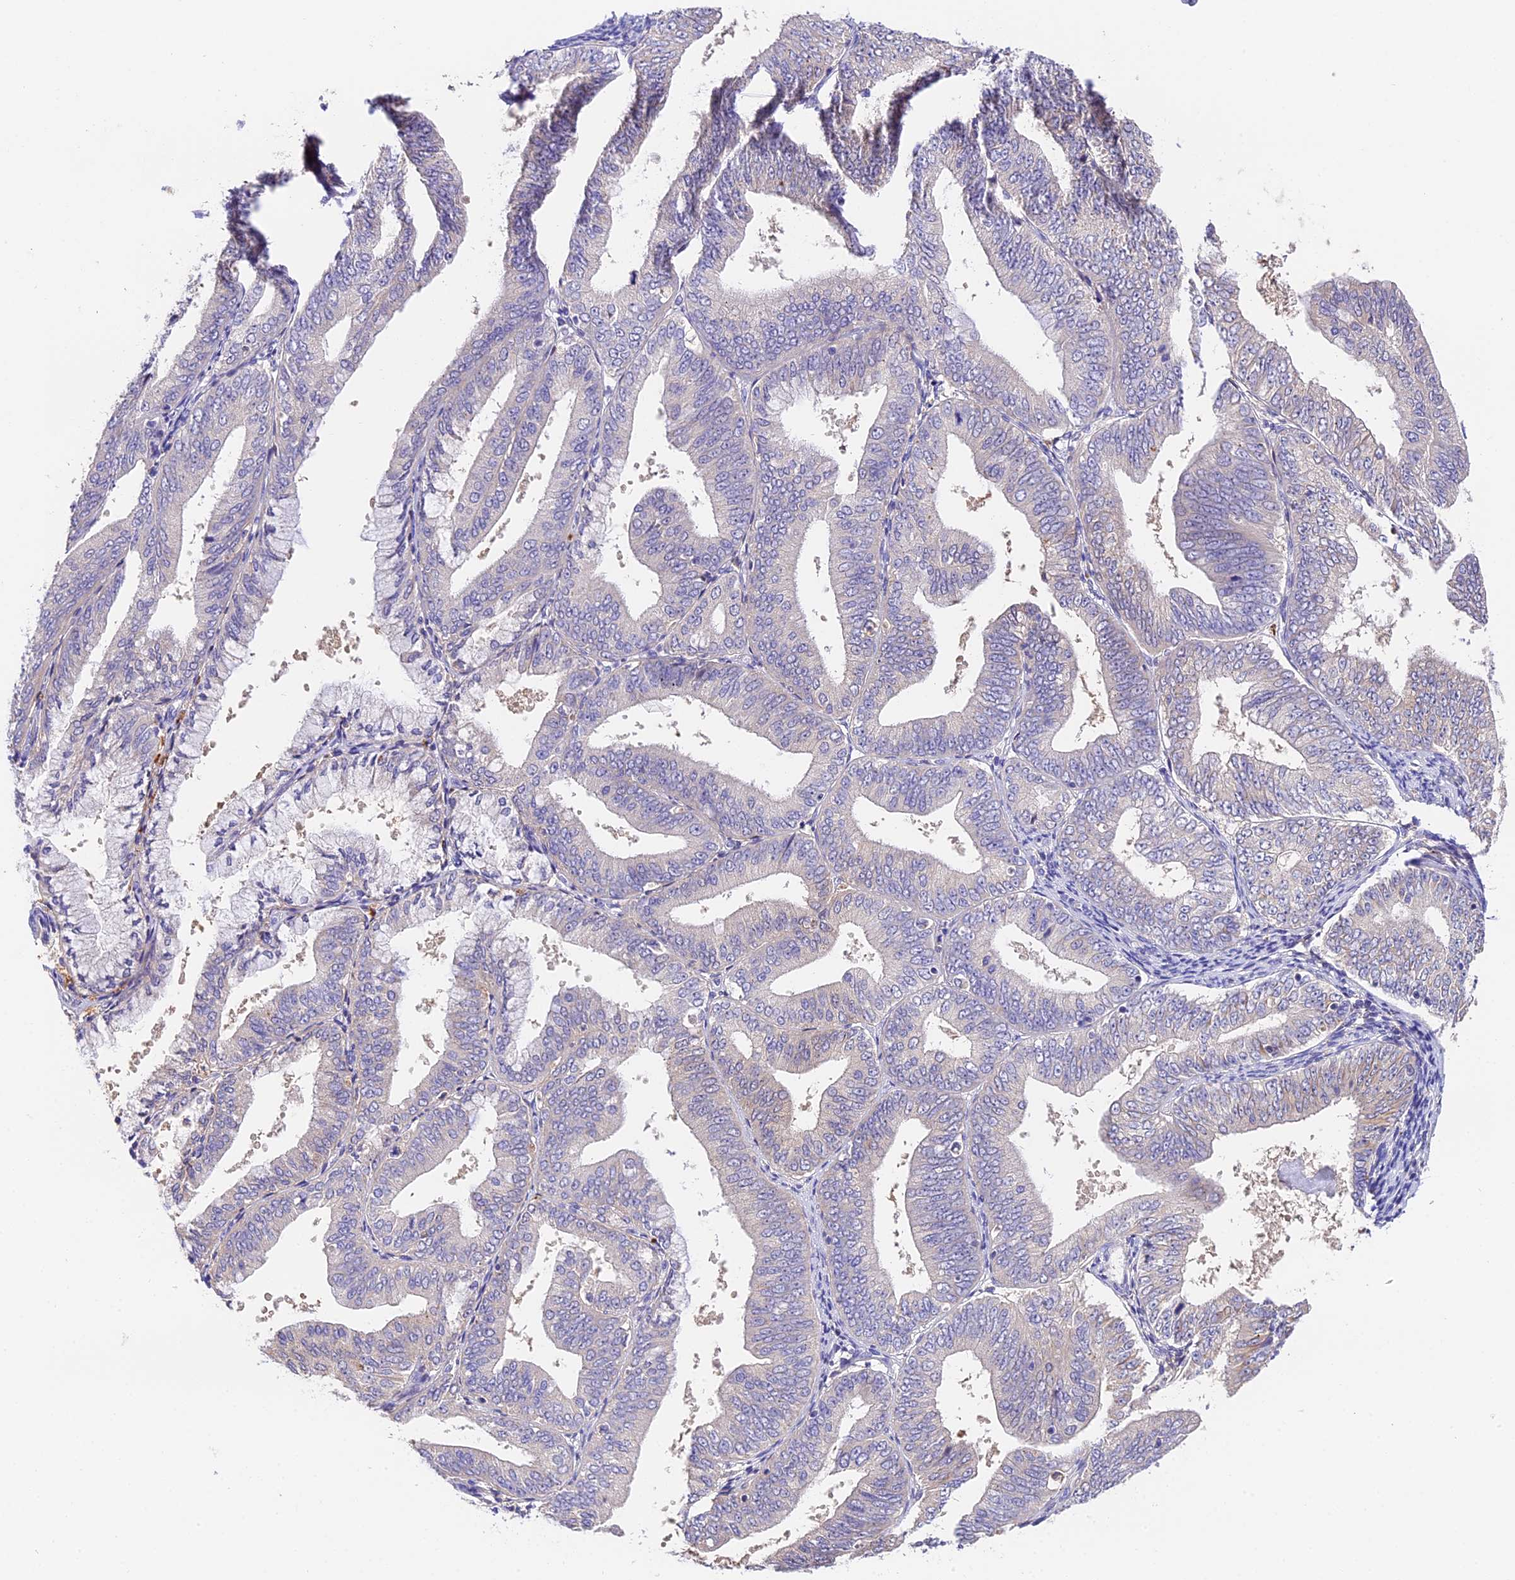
{"staining": {"intensity": "negative", "quantity": "none", "location": "none"}, "tissue": "endometrial cancer", "cell_type": "Tumor cells", "image_type": "cancer", "snomed": [{"axis": "morphology", "description": "Adenocarcinoma, NOS"}, {"axis": "topography", "description": "Endometrium"}], "caption": "Immunohistochemistry histopathology image of endometrial adenocarcinoma stained for a protein (brown), which shows no positivity in tumor cells.", "gene": "LYPD6", "patient": {"sex": "female", "age": 63}}